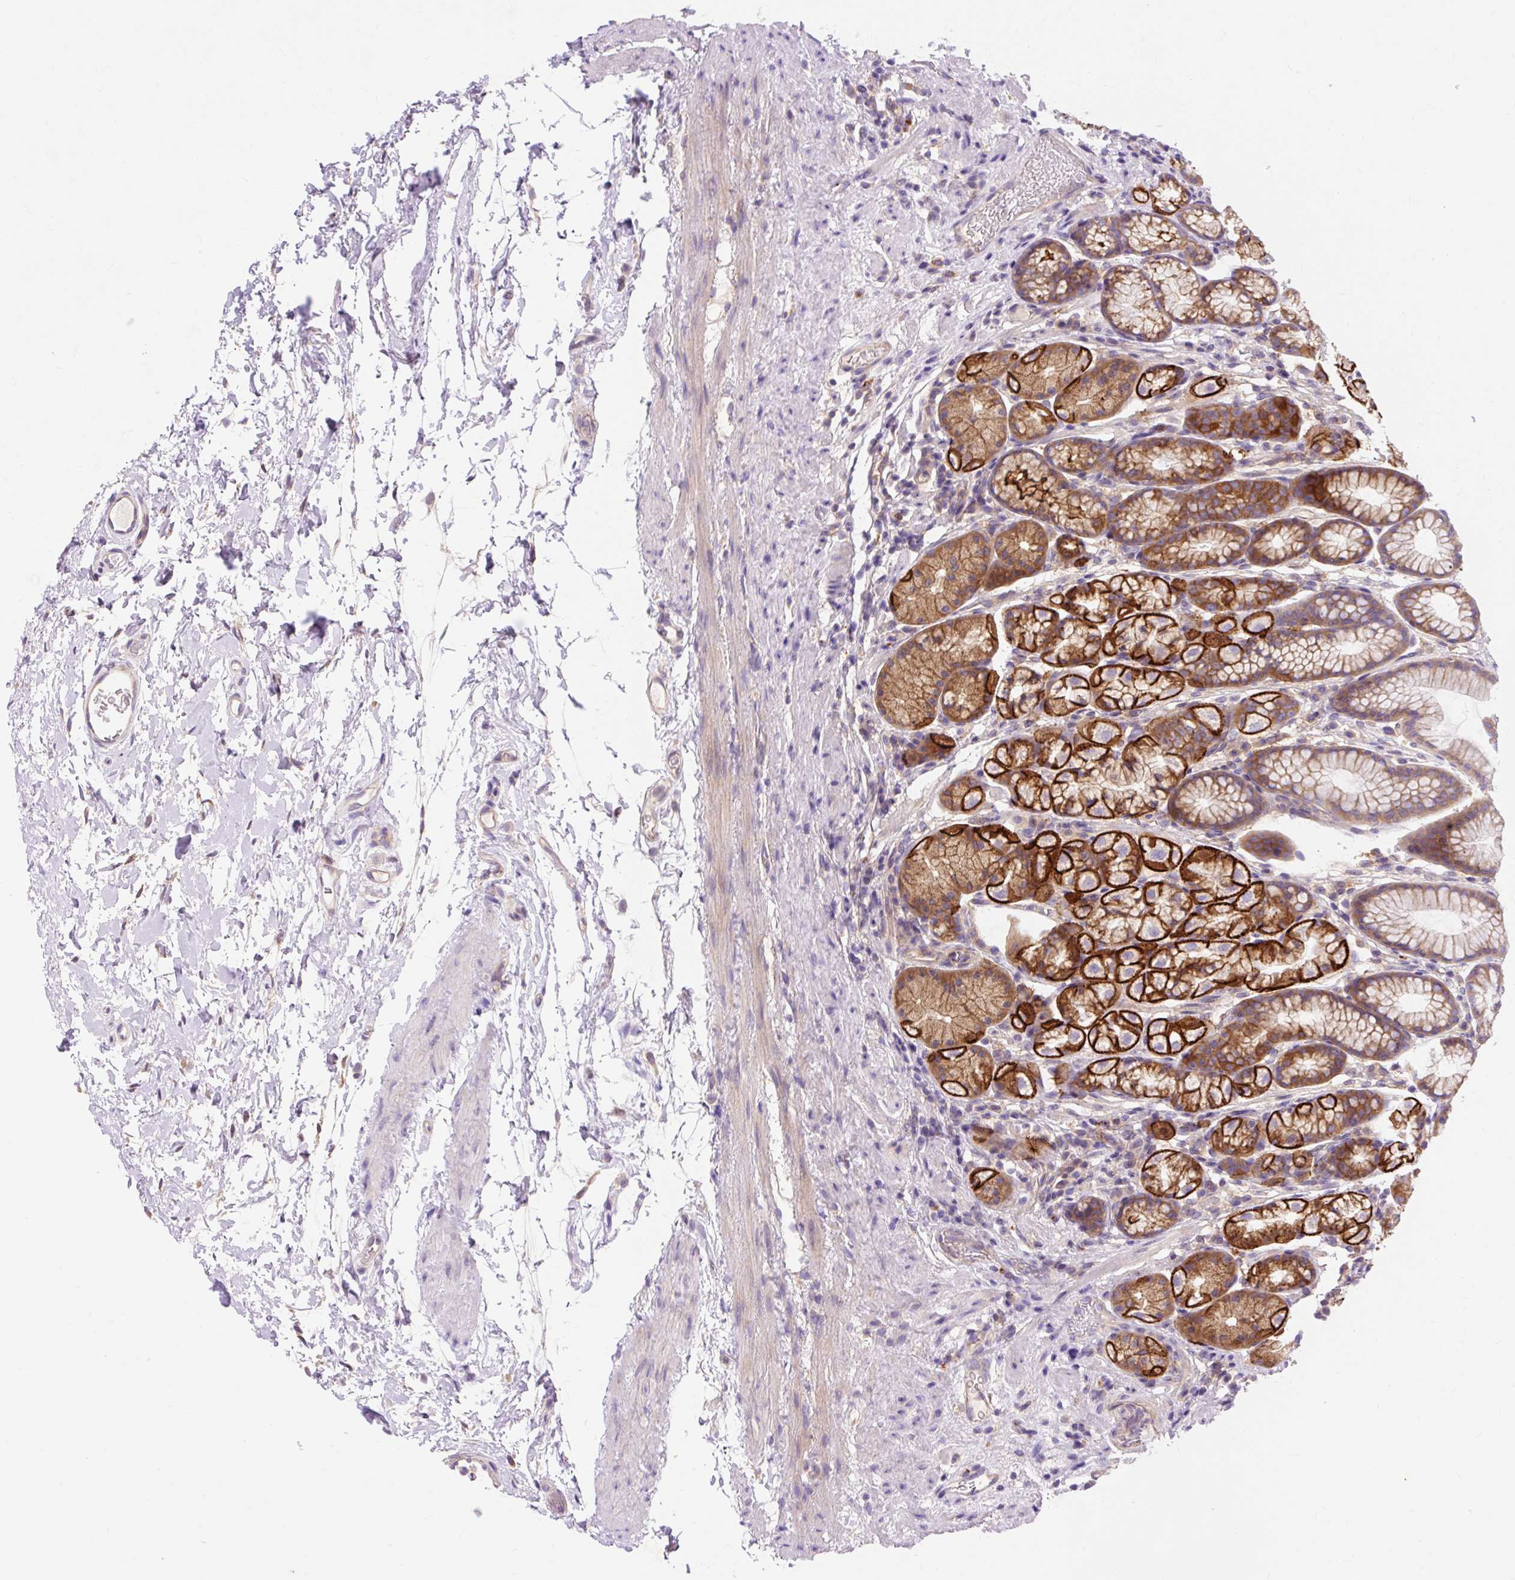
{"staining": {"intensity": "strong", "quantity": "25%-75%", "location": "cytoplasmic/membranous"}, "tissue": "stomach", "cell_type": "Glandular cells", "image_type": "normal", "snomed": [{"axis": "morphology", "description": "Normal tissue, NOS"}, {"axis": "topography", "description": "Stomach, lower"}], "caption": "Immunohistochemical staining of benign human stomach displays 25%-75% levels of strong cytoplasmic/membranous protein positivity in about 25%-75% of glandular cells.", "gene": "OR4K15", "patient": {"sex": "male", "age": 67}}